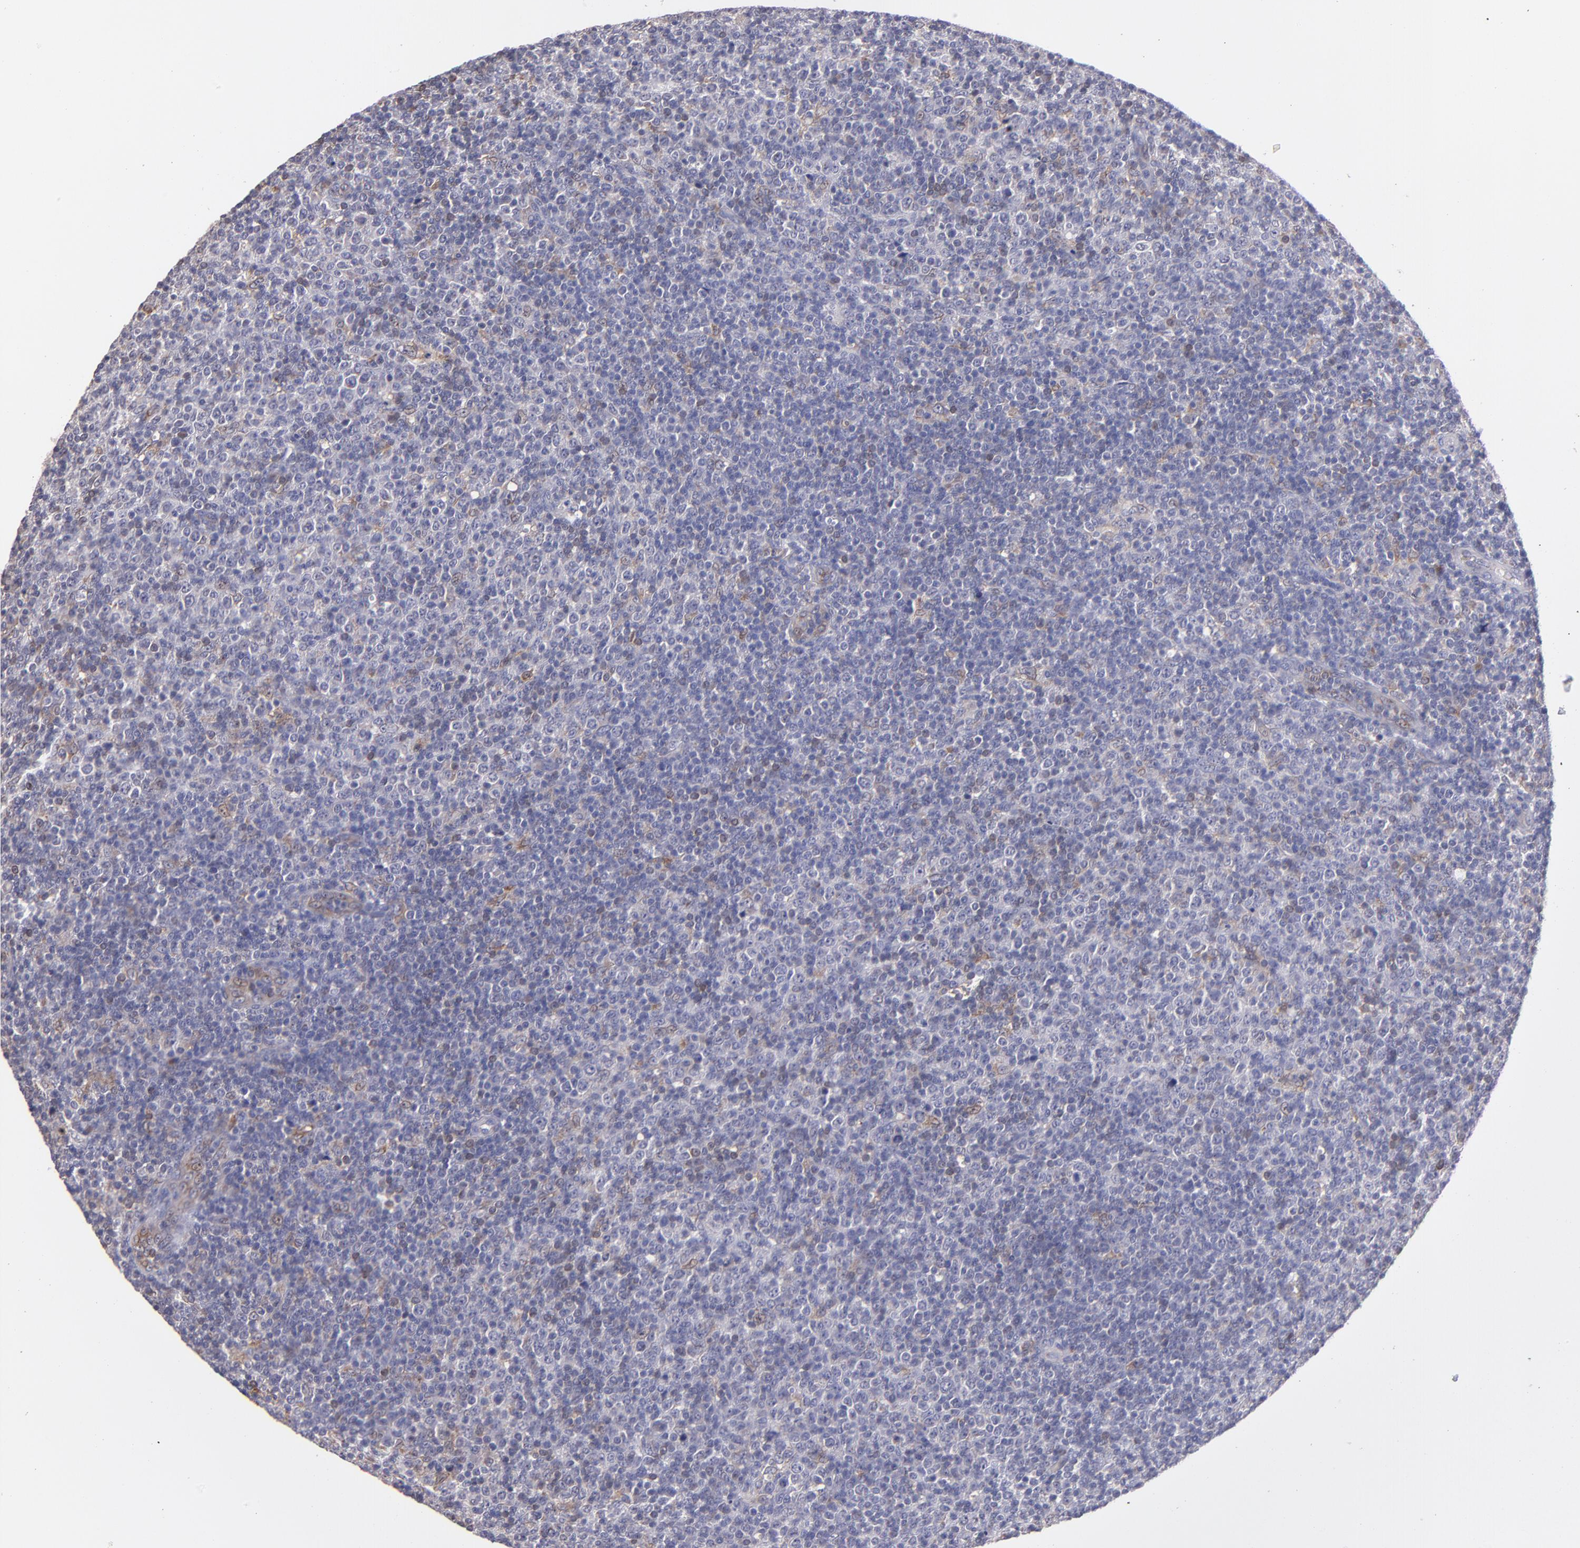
{"staining": {"intensity": "weak", "quantity": "<25%", "location": "cytoplasmic/membranous"}, "tissue": "lymphoma", "cell_type": "Tumor cells", "image_type": "cancer", "snomed": [{"axis": "morphology", "description": "Malignant lymphoma, non-Hodgkin's type, Low grade"}, {"axis": "topography", "description": "Lymph node"}], "caption": "Immunohistochemistry micrograph of lymphoma stained for a protein (brown), which reveals no staining in tumor cells.", "gene": "PTGS1", "patient": {"sex": "male", "age": 70}}